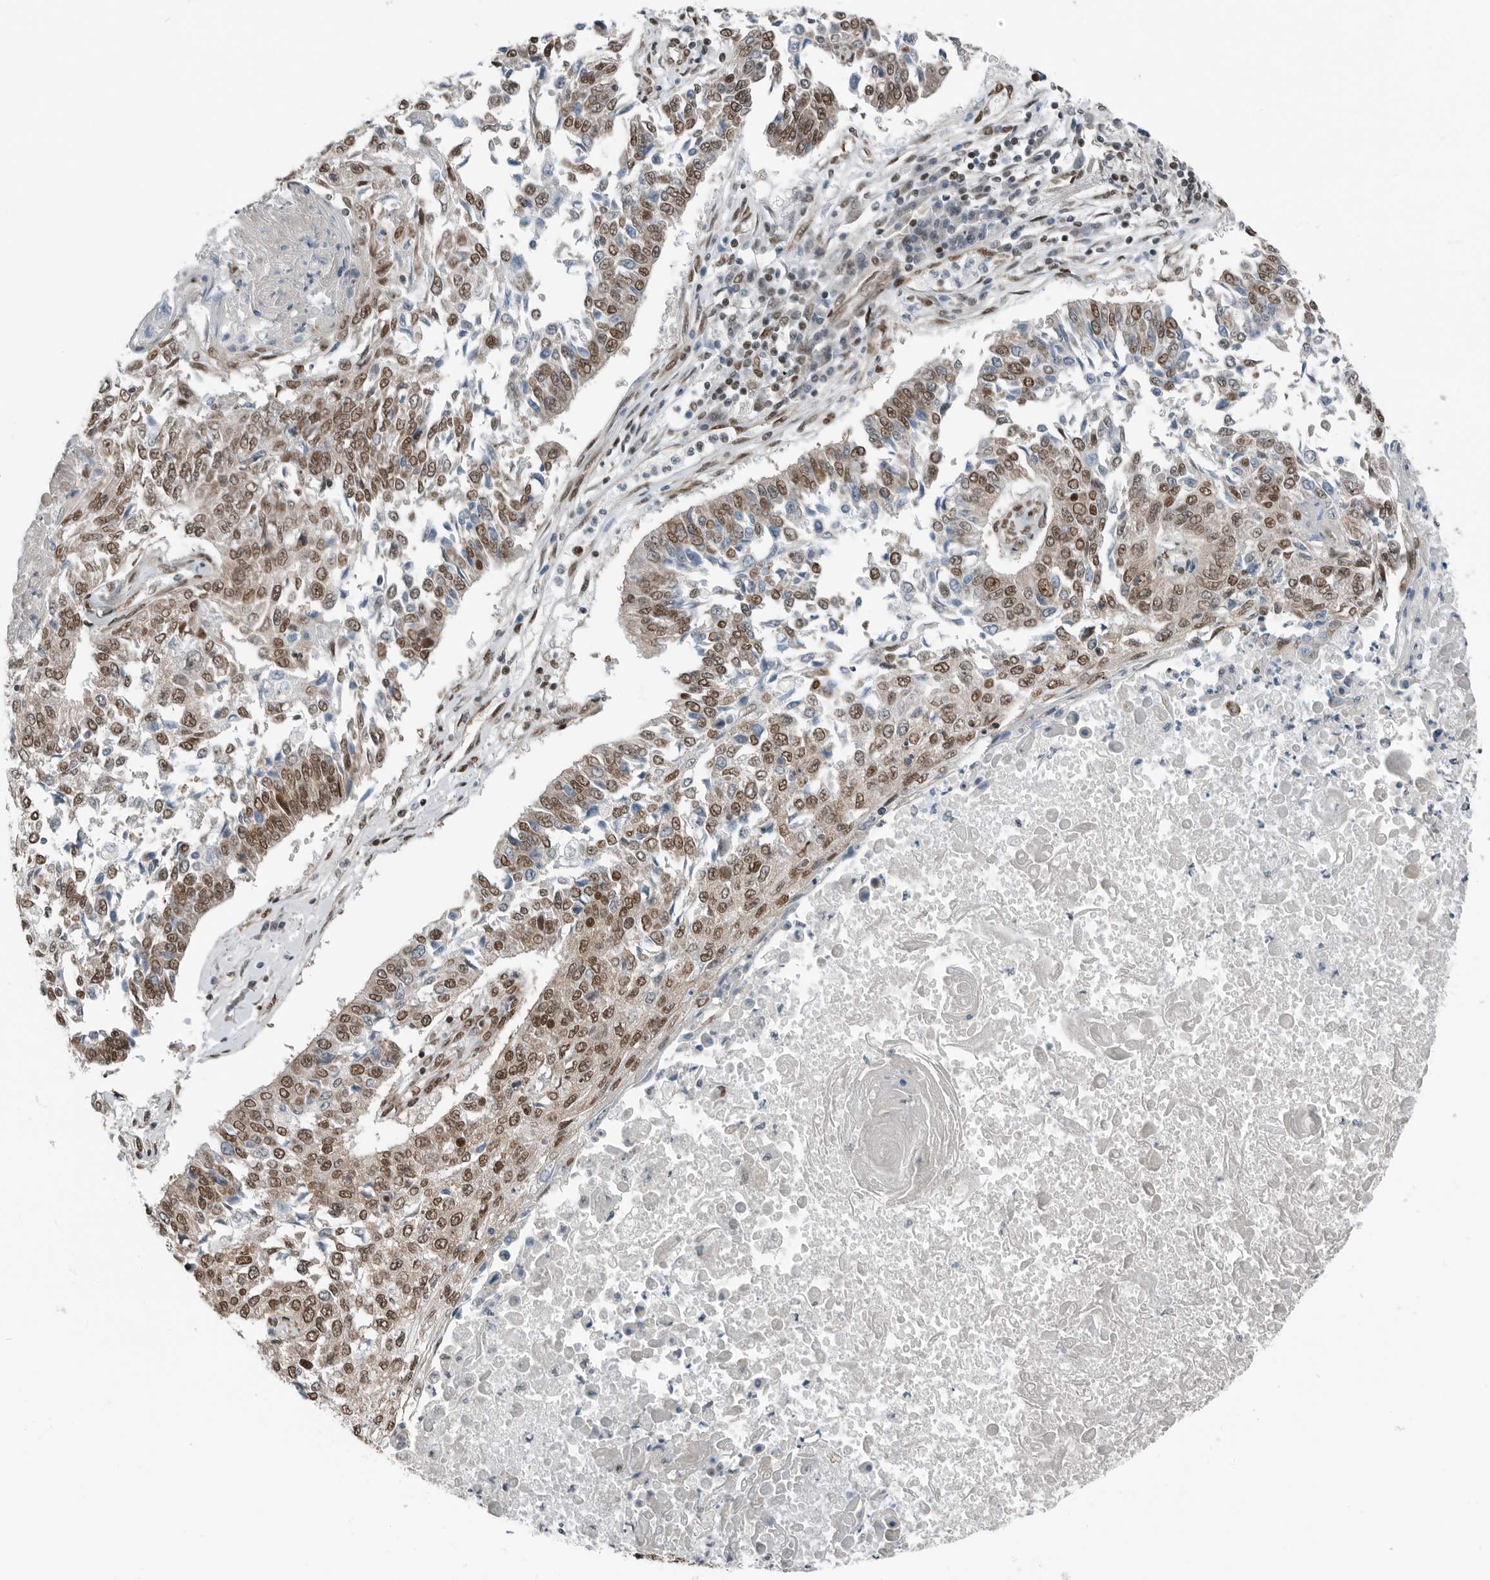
{"staining": {"intensity": "moderate", "quantity": ">75%", "location": "nuclear"}, "tissue": "lung cancer", "cell_type": "Tumor cells", "image_type": "cancer", "snomed": [{"axis": "morphology", "description": "Normal tissue, NOS"}, {"axis": "morphology", "description": "Squamous cell carcinoma, NOS"}, {"axis": "topography", "description": "Cartilage tissue"}, {"axis": "topography", "description": "Bronchus"}, {"axis": "topography", "description": "Lung"}, {"axis": "topography", "description": "Peripheral nerve tissue"}], "caption": "High-power microscopy captured an immunohistochemistry photomicrograph of lung cancer (squamous cell carcinoma), revealing moderate nuclear staining in about >75% of tumor cells. The protein of interest is shown in brown color, while the nuclei are stained blue.", "gene": "BLZF1", "patient": {"sex": "female", "age": 49}}